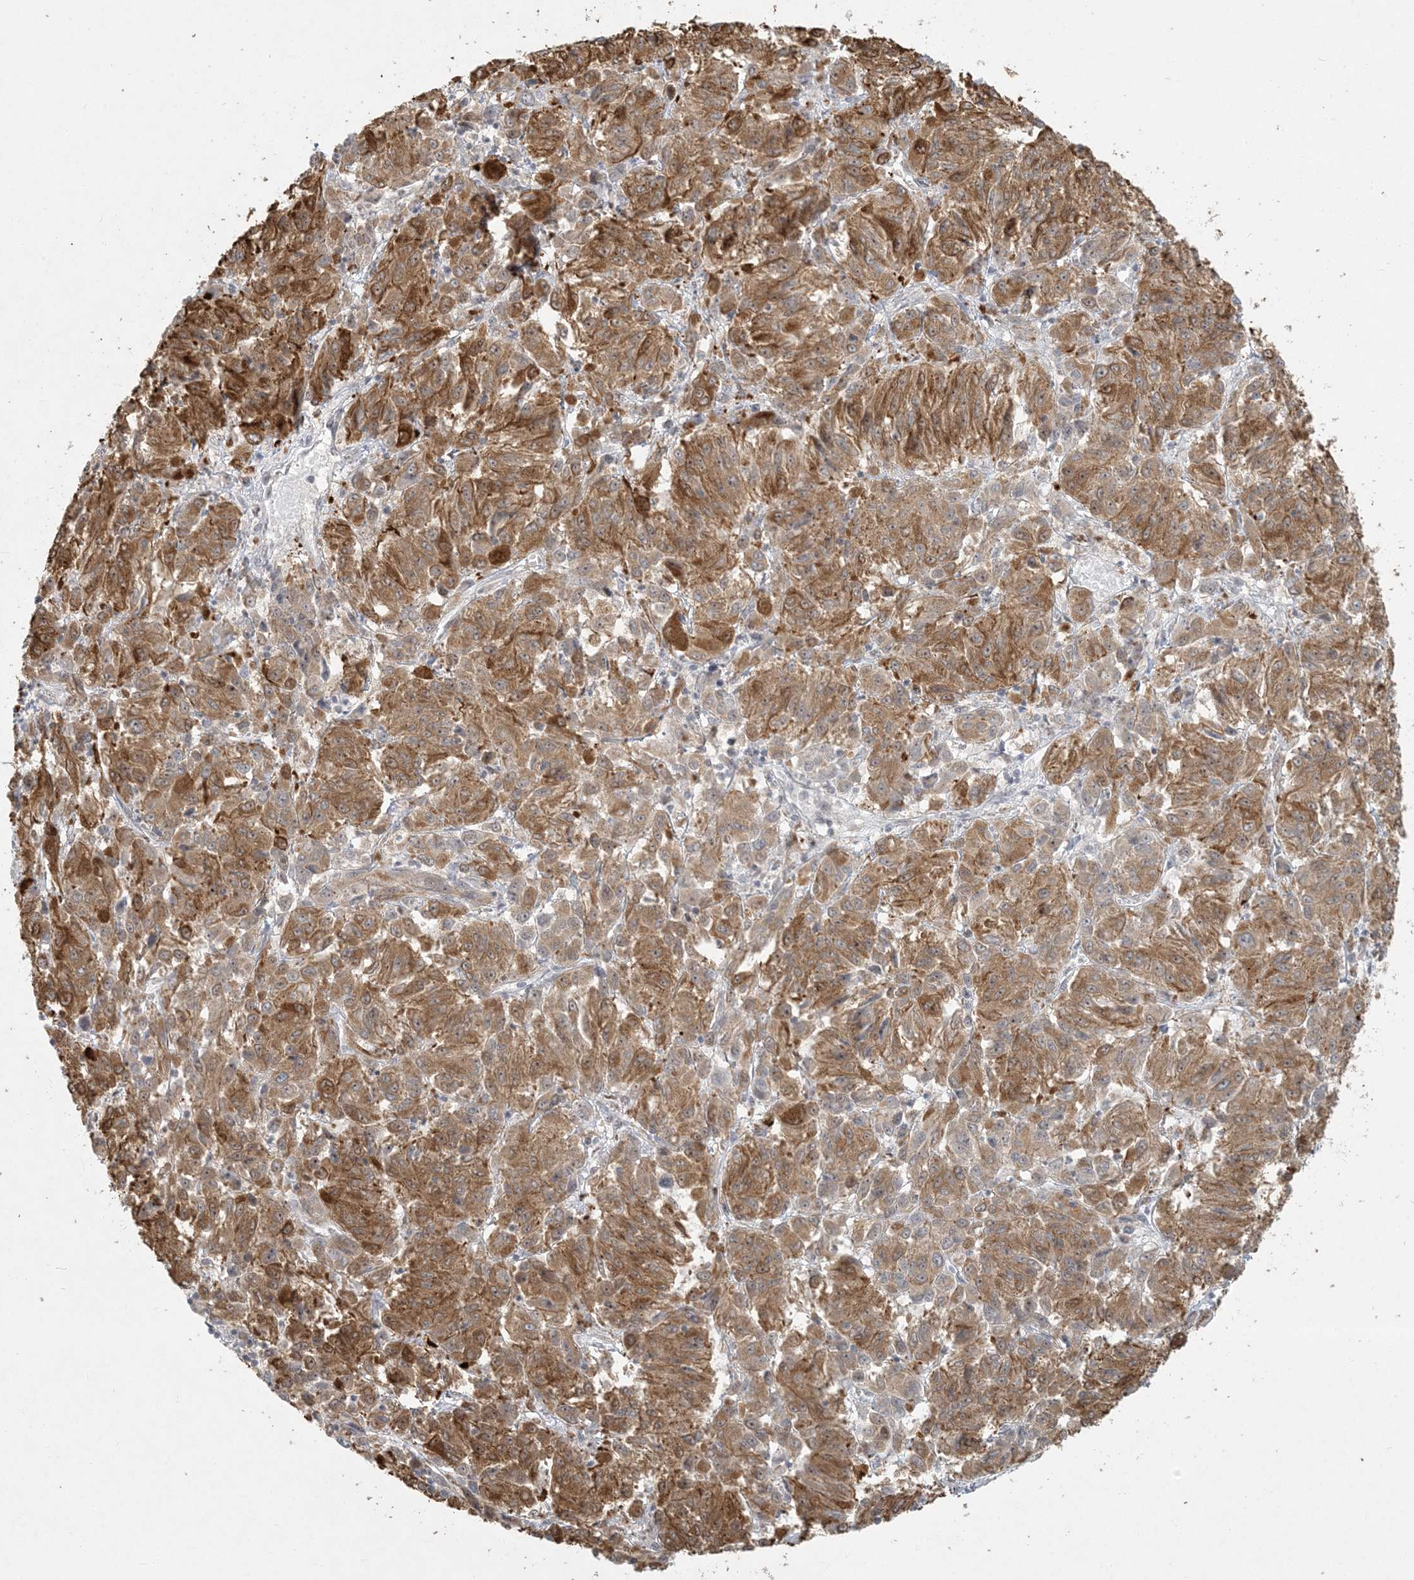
{"staining": {"intensity": "moderate", "quantity": ">75%", "location": "cytoplasmic/membranous"}, "tissue": "melanoma", "cell_type": "Tumor cells", "image_type": "cancer", "snomed": [{"axis": "morphology", "description": "Malignant melanoma, Metastatic site"}, {"axis": "topography", "description": "Lung"}], "caption": "Moderate cytoplasmic/membranous staining for a protein is present in about >75% of tumor cells of malignant melanoma (metastatic site) using immunohistochemistry (IHC).", "gene": "BCORL1", "patient": {"sex": "male", "age": 64}}